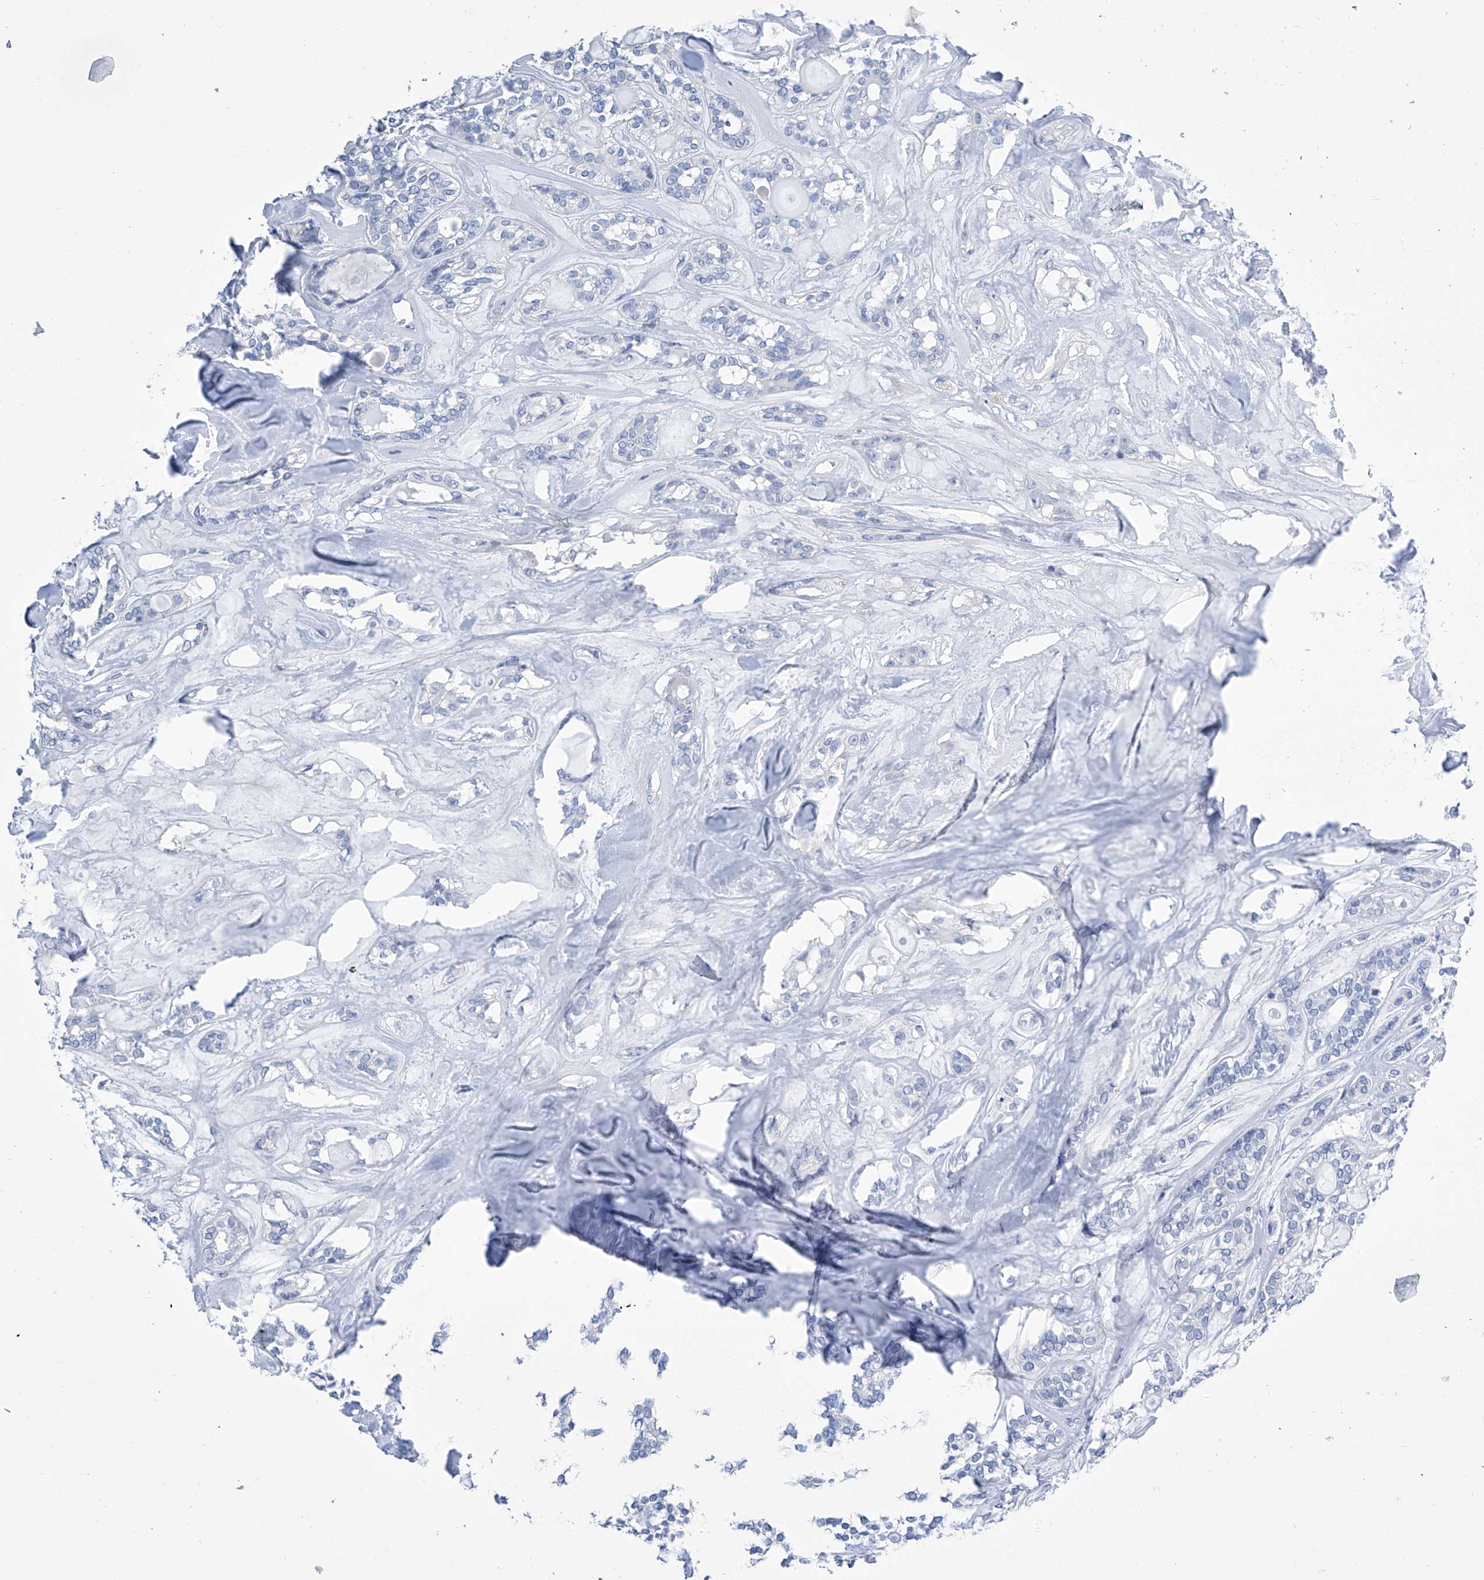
{"staining": {"intensity": "negative", "quantity": "none", "location": "none"}, "tissue": "head and neck cancer", "cell_type": "Tumor cells", "image_type": "cancer", "snomed": [{"axis": "morphology", "description": "Adenocarcinoma, NOS"}, {"axis": "topography", "description": "Head-Neck"}], "caption": "An immunohistochemistry micrograph of head and neck cancer (adenocarcinoma) is shown. There is no staining in tumor cells of head and neck cancer (adenocarcinoma).", "gene": "IMPA2", "patient": {"sex": "male", "age": 66}}